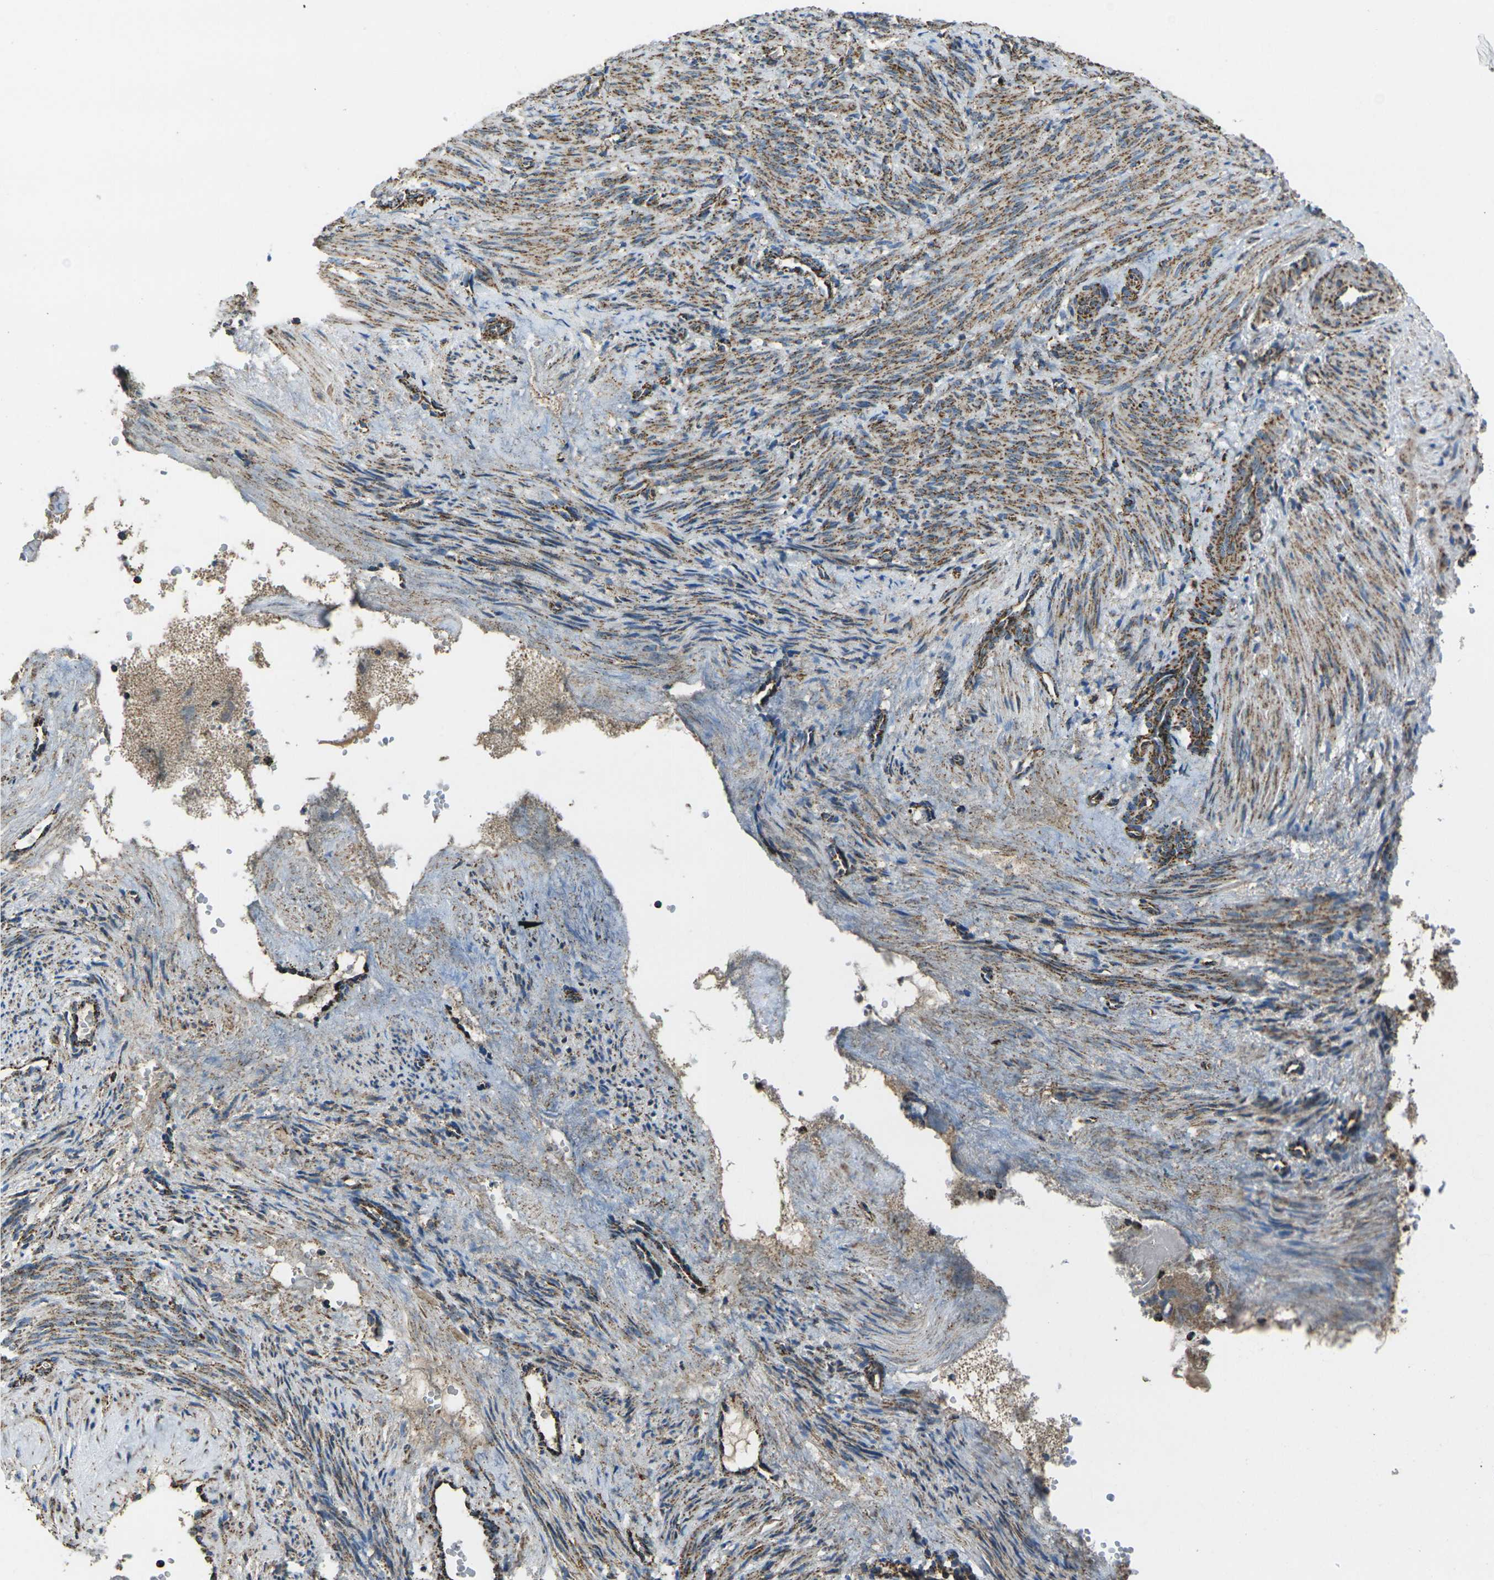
{"staining": {"intensity": "moderate", "quantity": ">75%", "location": "cytoplasmic/membranous"}, "tissue": "smooth muscle", "cell_type": "Smooth muscle cells", "image_type": "normal", "snomed": [{"axis": "morphology", "description": "Normal tissue, NOS"}, {"axis": "topography", "description": "Endometrium"}], "caption": "DAB (3,3'-diaminobenzidine) immunohistochemical staining of benign human smooth muscle shows moderate cytoplasmic/membranous protein staining in approximately >75% of smooth muscle cells. (Brightfield microscopy of DAB IHC at high magnification).", "gene": "KLHL5", "patient": {"sex": "female", "age": 33}}